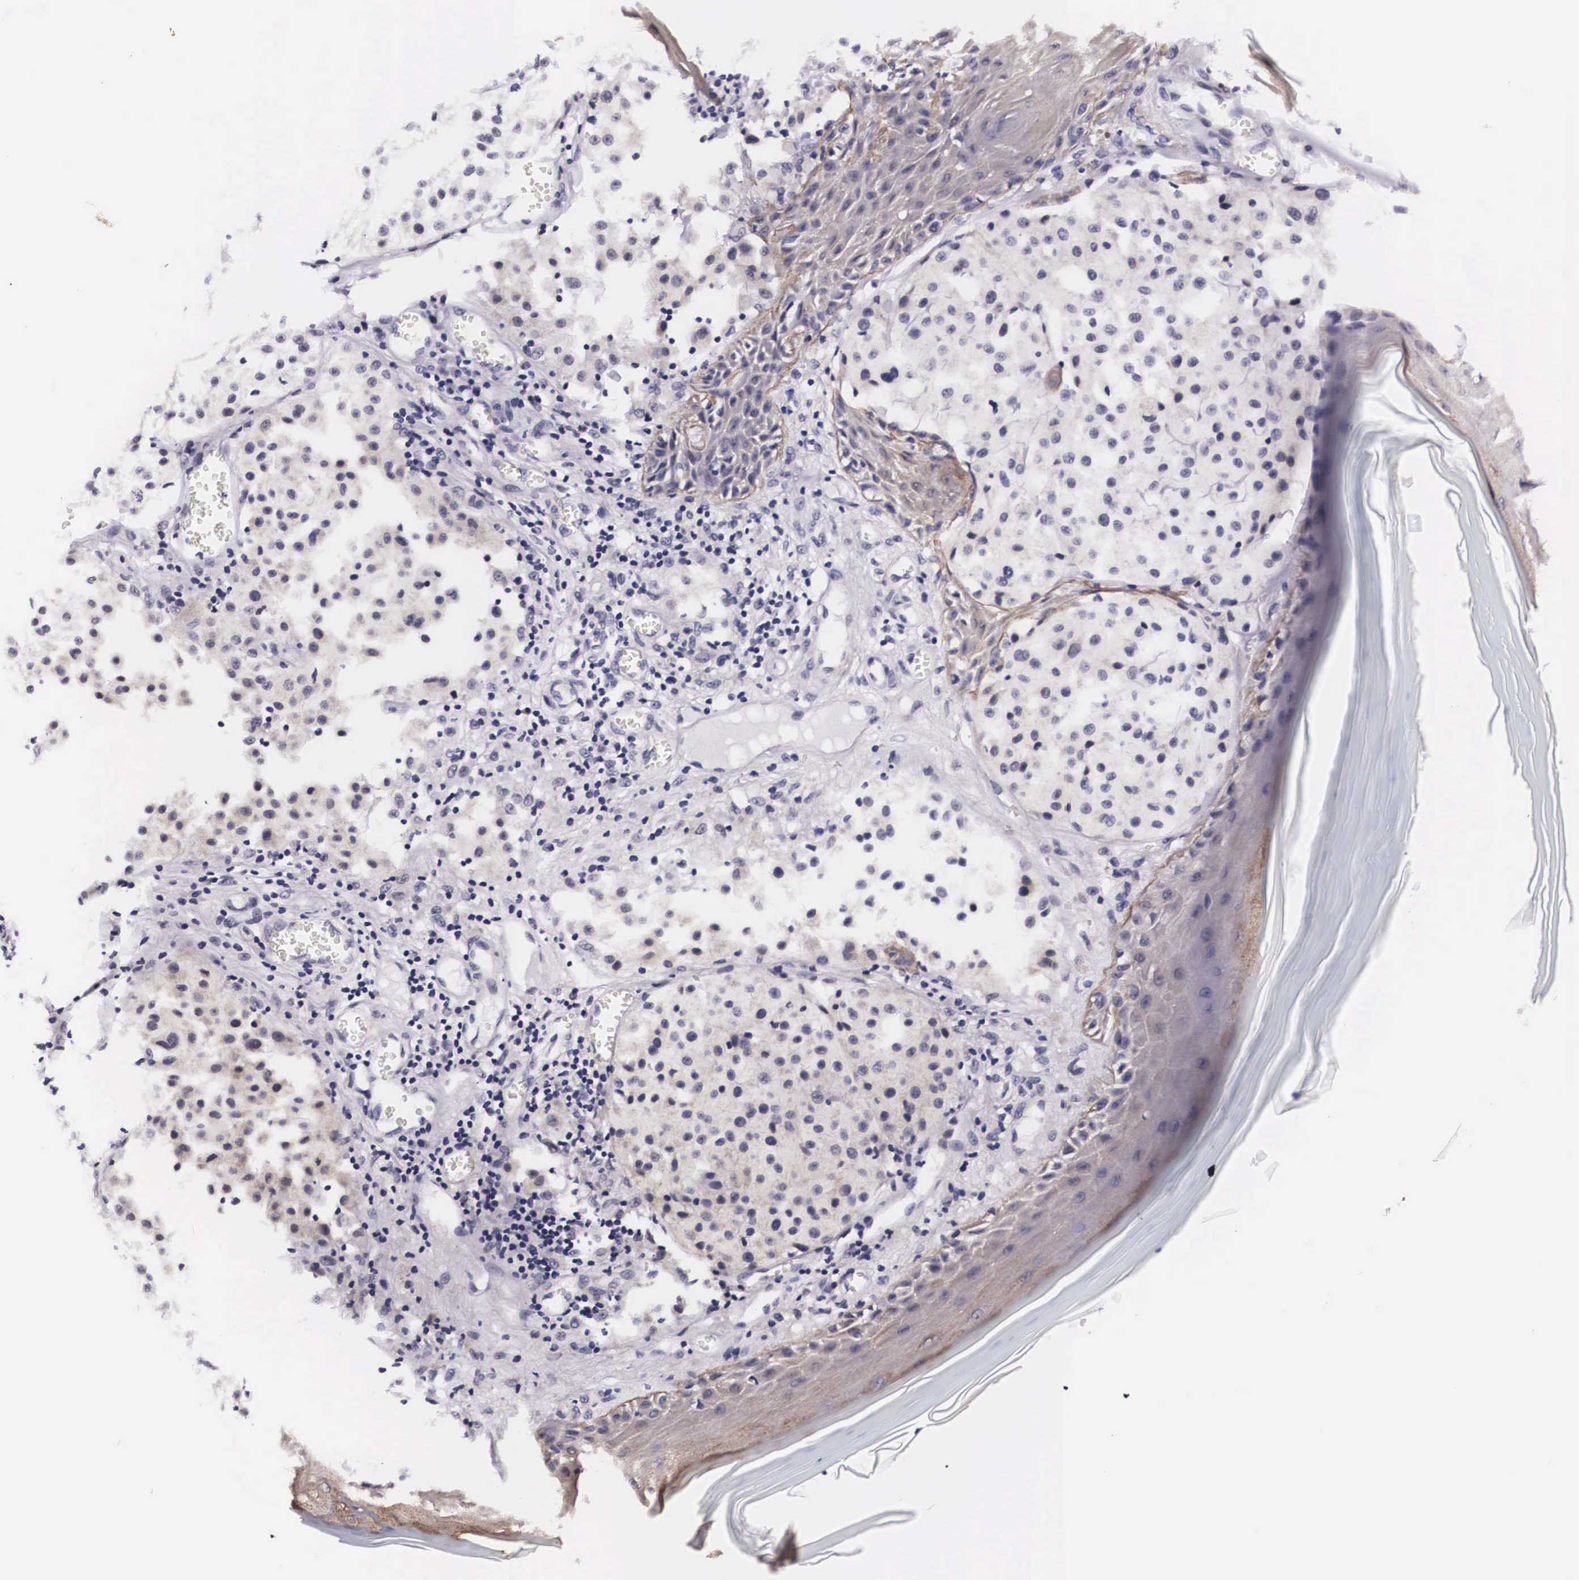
{"staining": {"intensity": "negative", "quantity": "none", "location": "none"}, "tissue": "melanoma", "cell_type": "Tumor cells", "image_type": "cancer", "snomed": [{"axis": "morphology", "description": "Malignant melanoma, NOS"}, {"axis": "topography", "description": "Skin"}], "caption": "Immunohistochemistry micrograph of neoplastic tissue: human melanoma stained with DAB (3,3'-diaminobenzidine) shows no significant protein expression in tumor cells.", "gene": "PHETA2", "patient": {"sex": "male", "age": 36}}